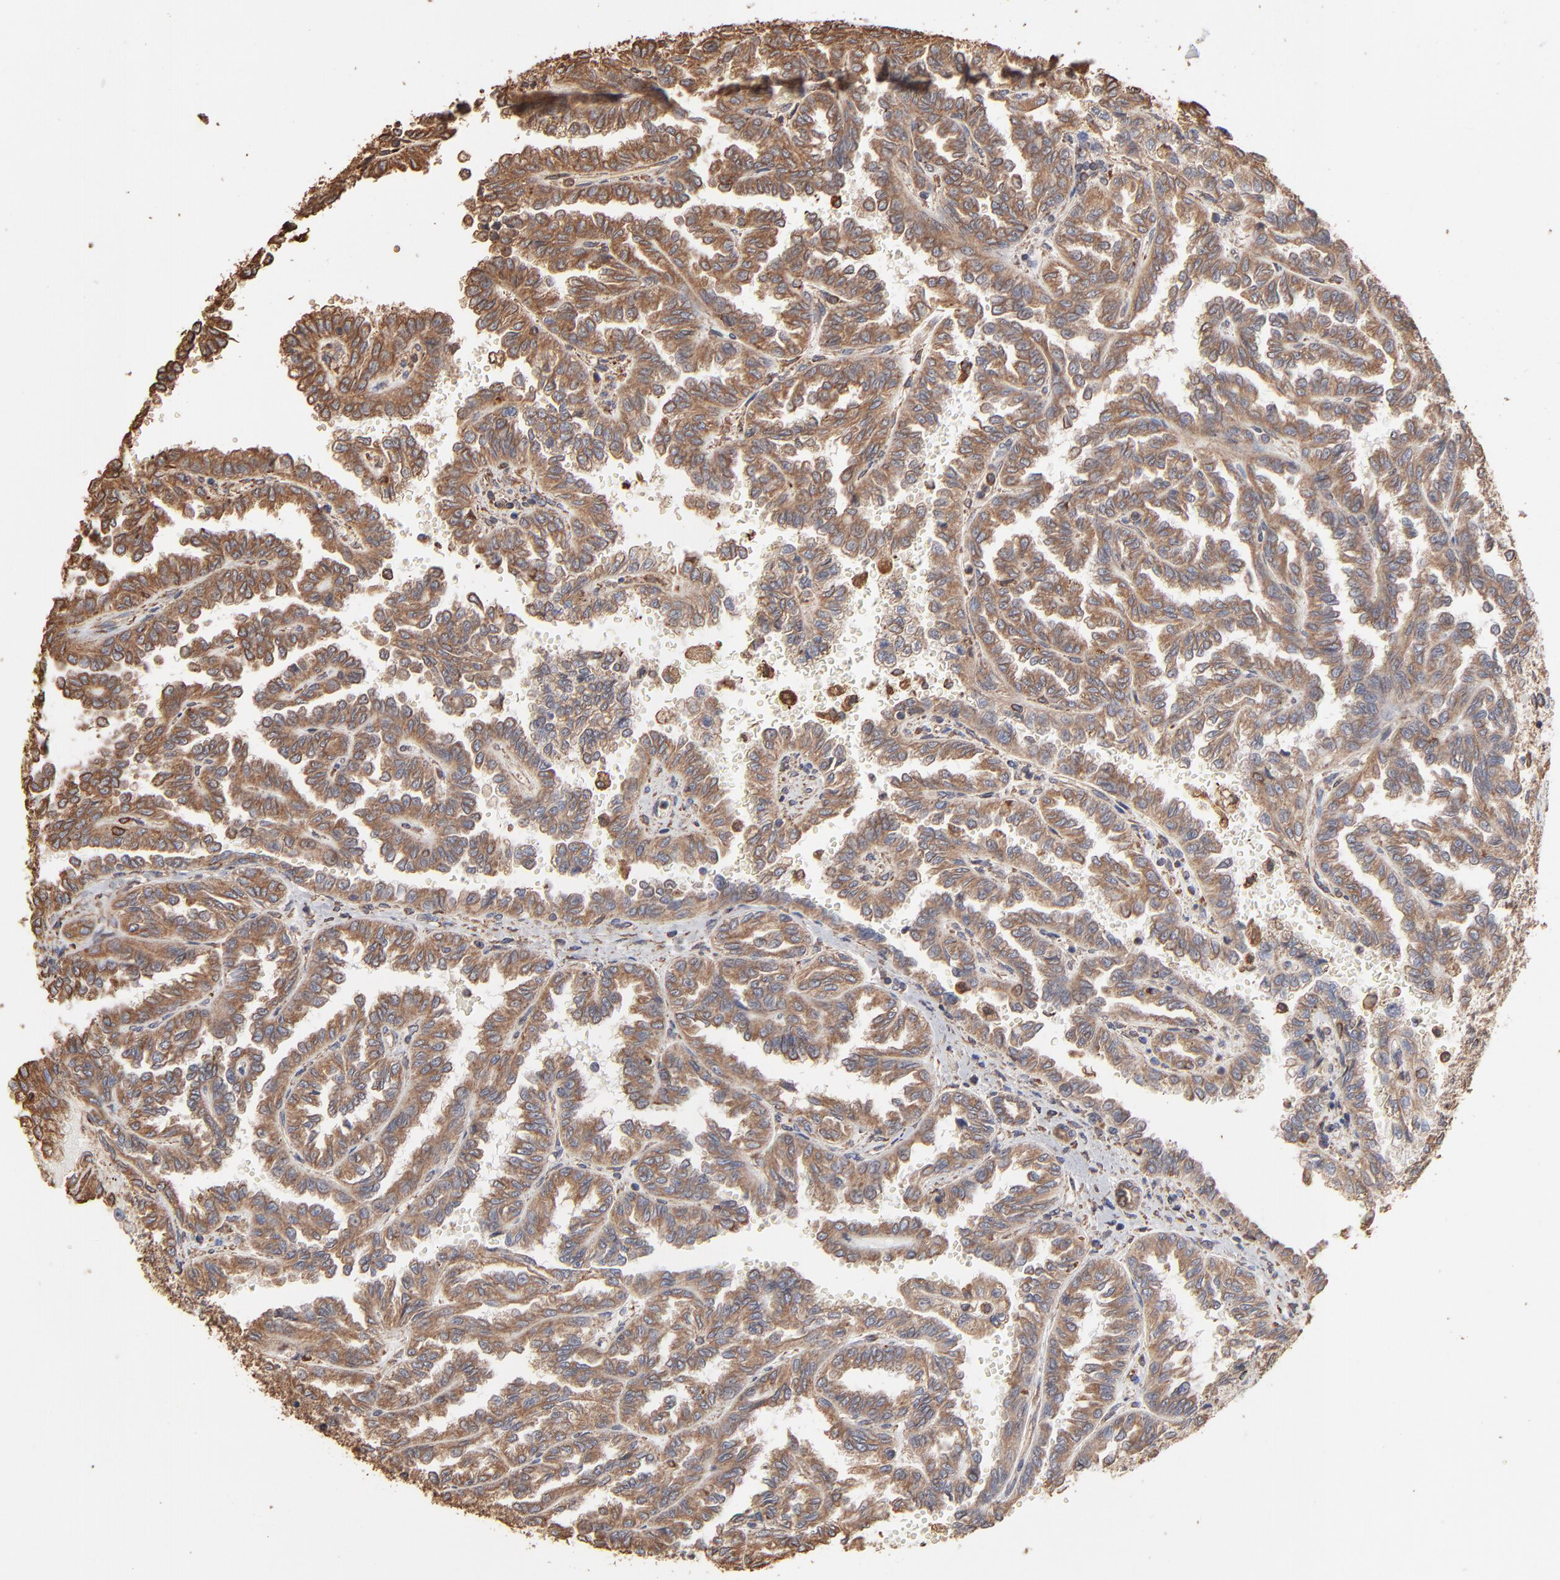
{"staining": {"intensity": "moderate", "quantity": ">75%", "location": "cytoplasmic/membranous"}, "tissue": "renal cancer", "cell_type": "Tumor cells", "image_type": "cancer", "snomed": [{"axis": "morphology", "description": "Inflammation, NOS"}, {"axis": "morphology", "description": "Adenocarcinoma, NOS"}, {"axis": "topography", "description": "Kidney"}], "caption": "A brown stain labels moderate cytoplasmic/membranous positivity of a protein in renal cancer tumor cells. (DAB IHC, brown staining for protein, blue staining for nuclei).", "gene": "PDIA3", "patient": {"sex": "male", "age": 68}}